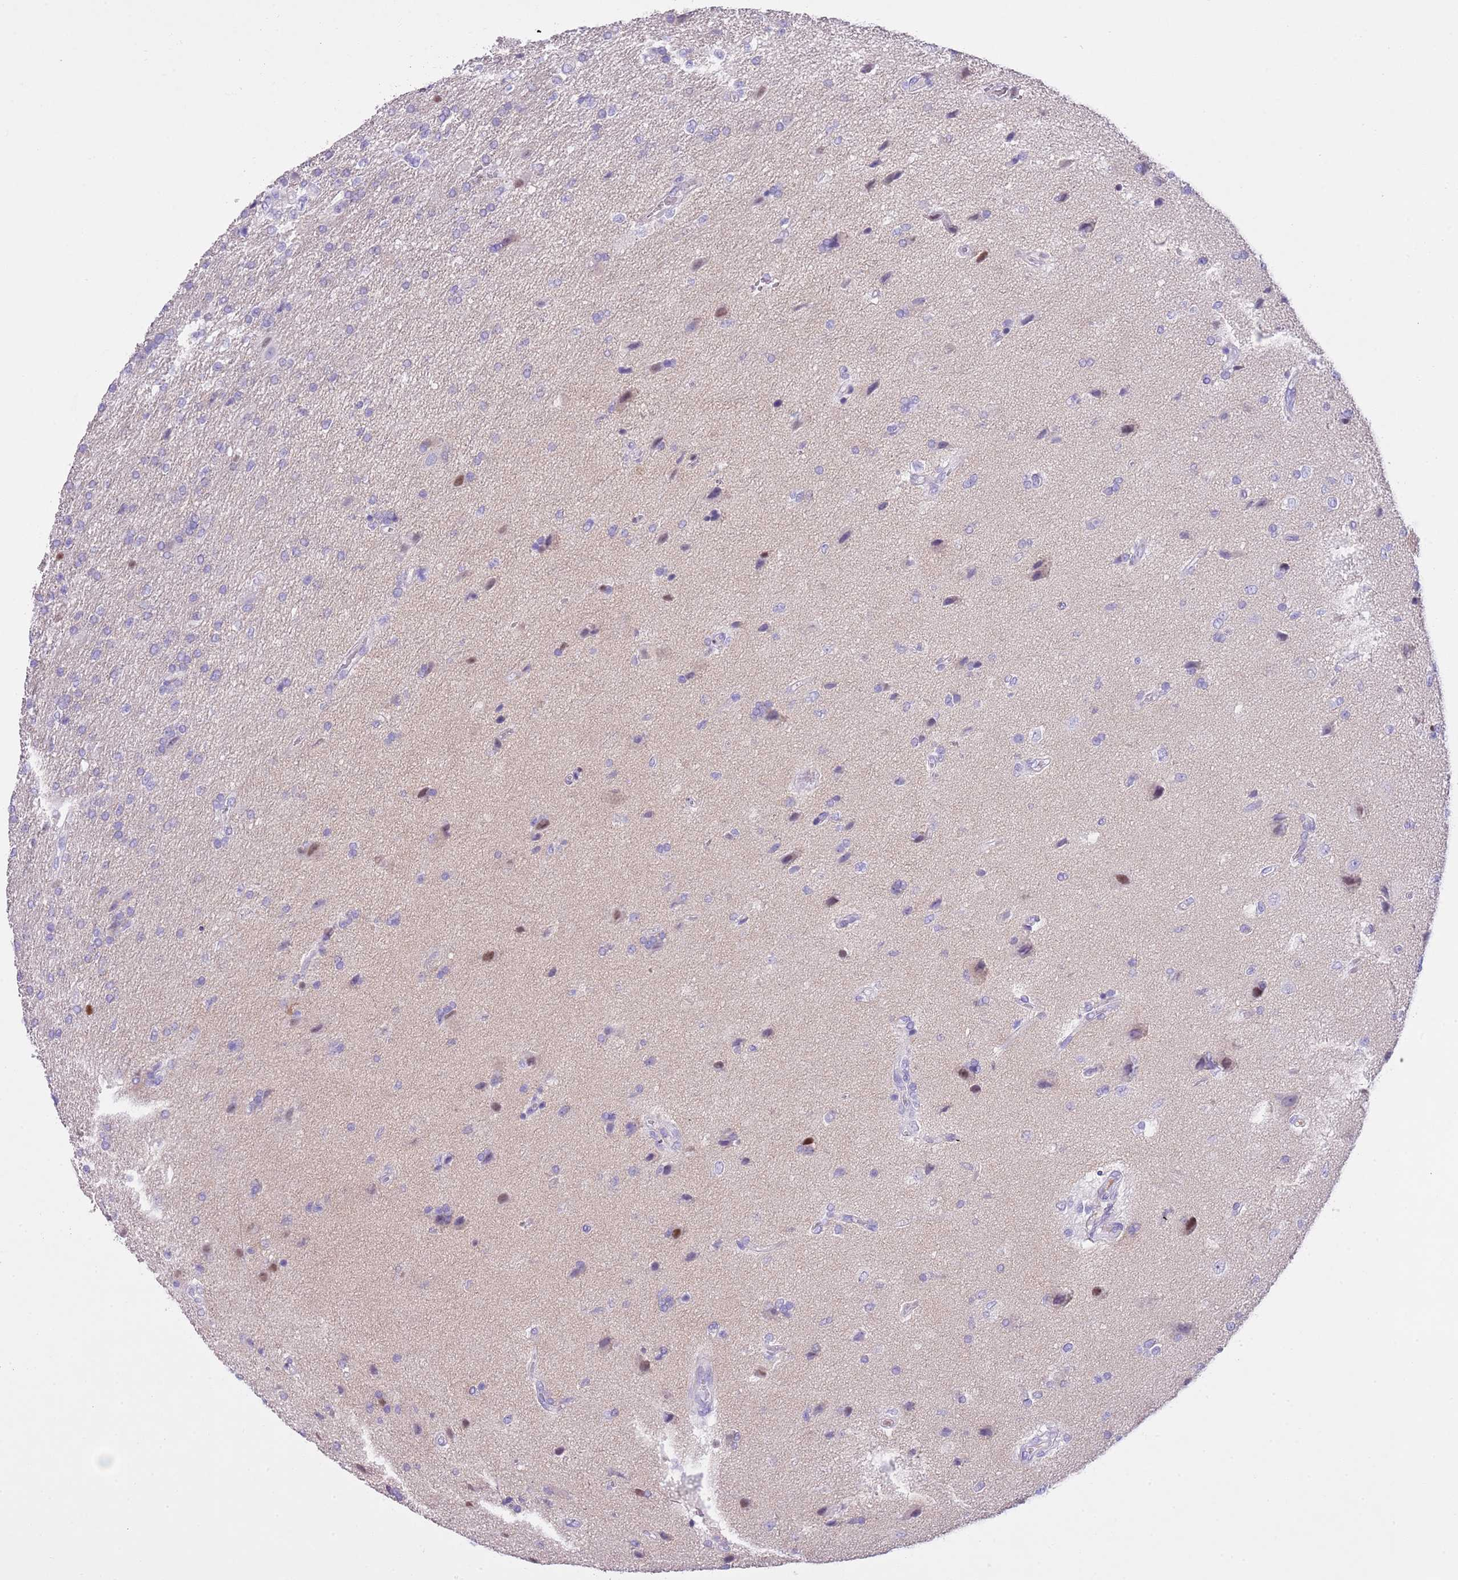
{"staining": {"intensity": "negative", "quantity": "none", "location": "none"}, "tissue": "glioma", "cell_type": "Tumor cells", "image_type": "cancer", "snomed": [{"axis": "morphology", "description": "Glioma, malignant, High grade"}, {"axis": "topography", "description": "Brain"}], "caption": "IHC histopathology image of malignant high-grade glioma stained for a protein (brown), which shows no expression in tumor cells.", "gene": "CLEC2A", "patient": {"sex": "male", "age": 56}}